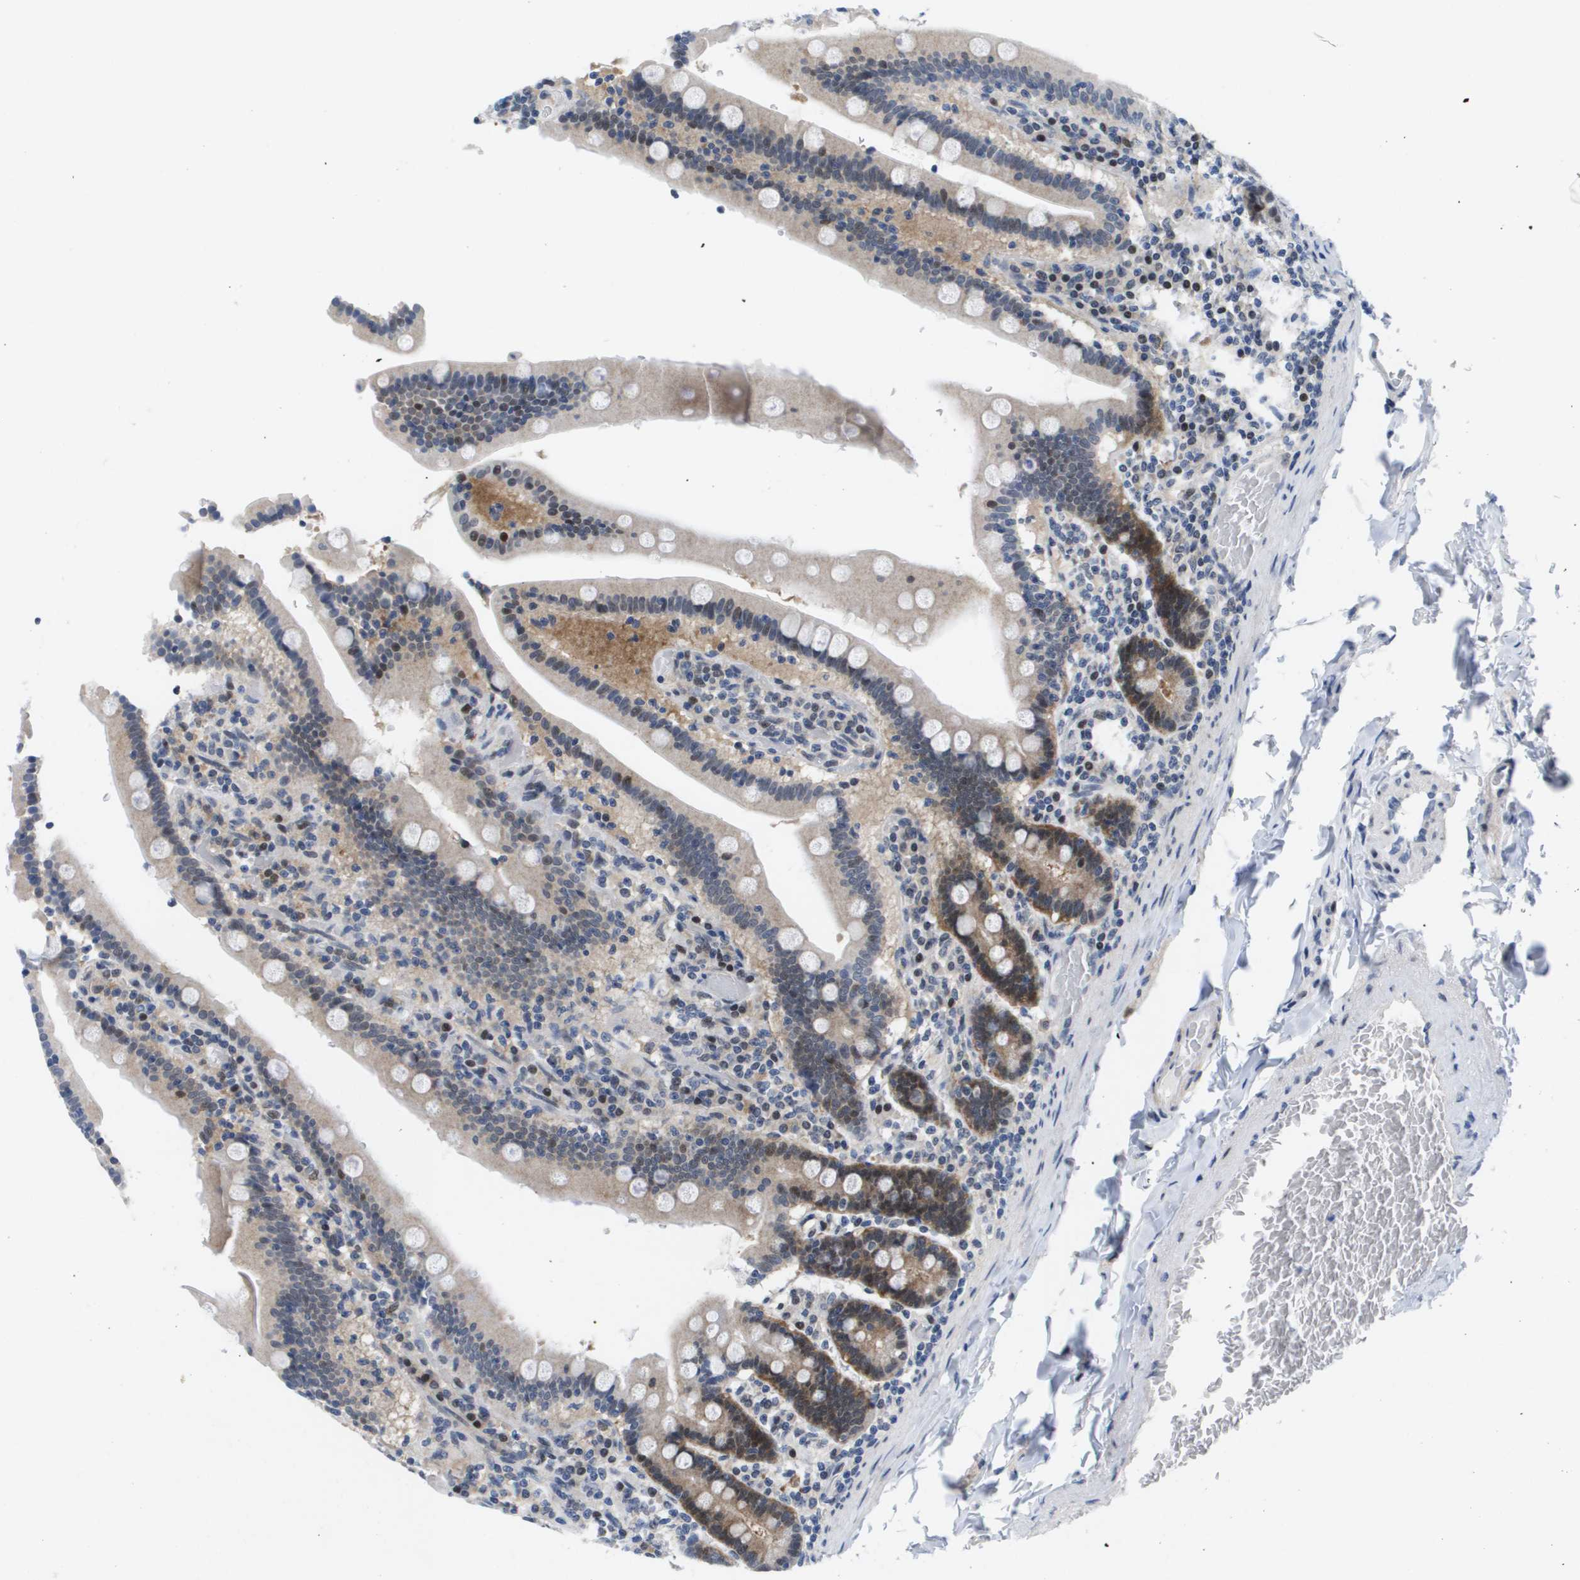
{"staining": {"intensity": "moderate", "quantity": "25%-75%", "location": "cytoplasmic/membranous,nuclear"}, "tissue": "duodenum", "cell_type": "Glandular cells", "image_type": "normal", "snomed": [{"axis": "morphology", "description": "Normal tissue, NOS"}, {"axis": "topography", "description": "Duodenum"}], "caption": "A brown stain labels moderate cytoplasmic/membranous,nuclear expression of a protein in glandular cells of unremarkable human duodenum.", "gene": "FKBP4", "patient": {"sex": "female", "age": 53}}